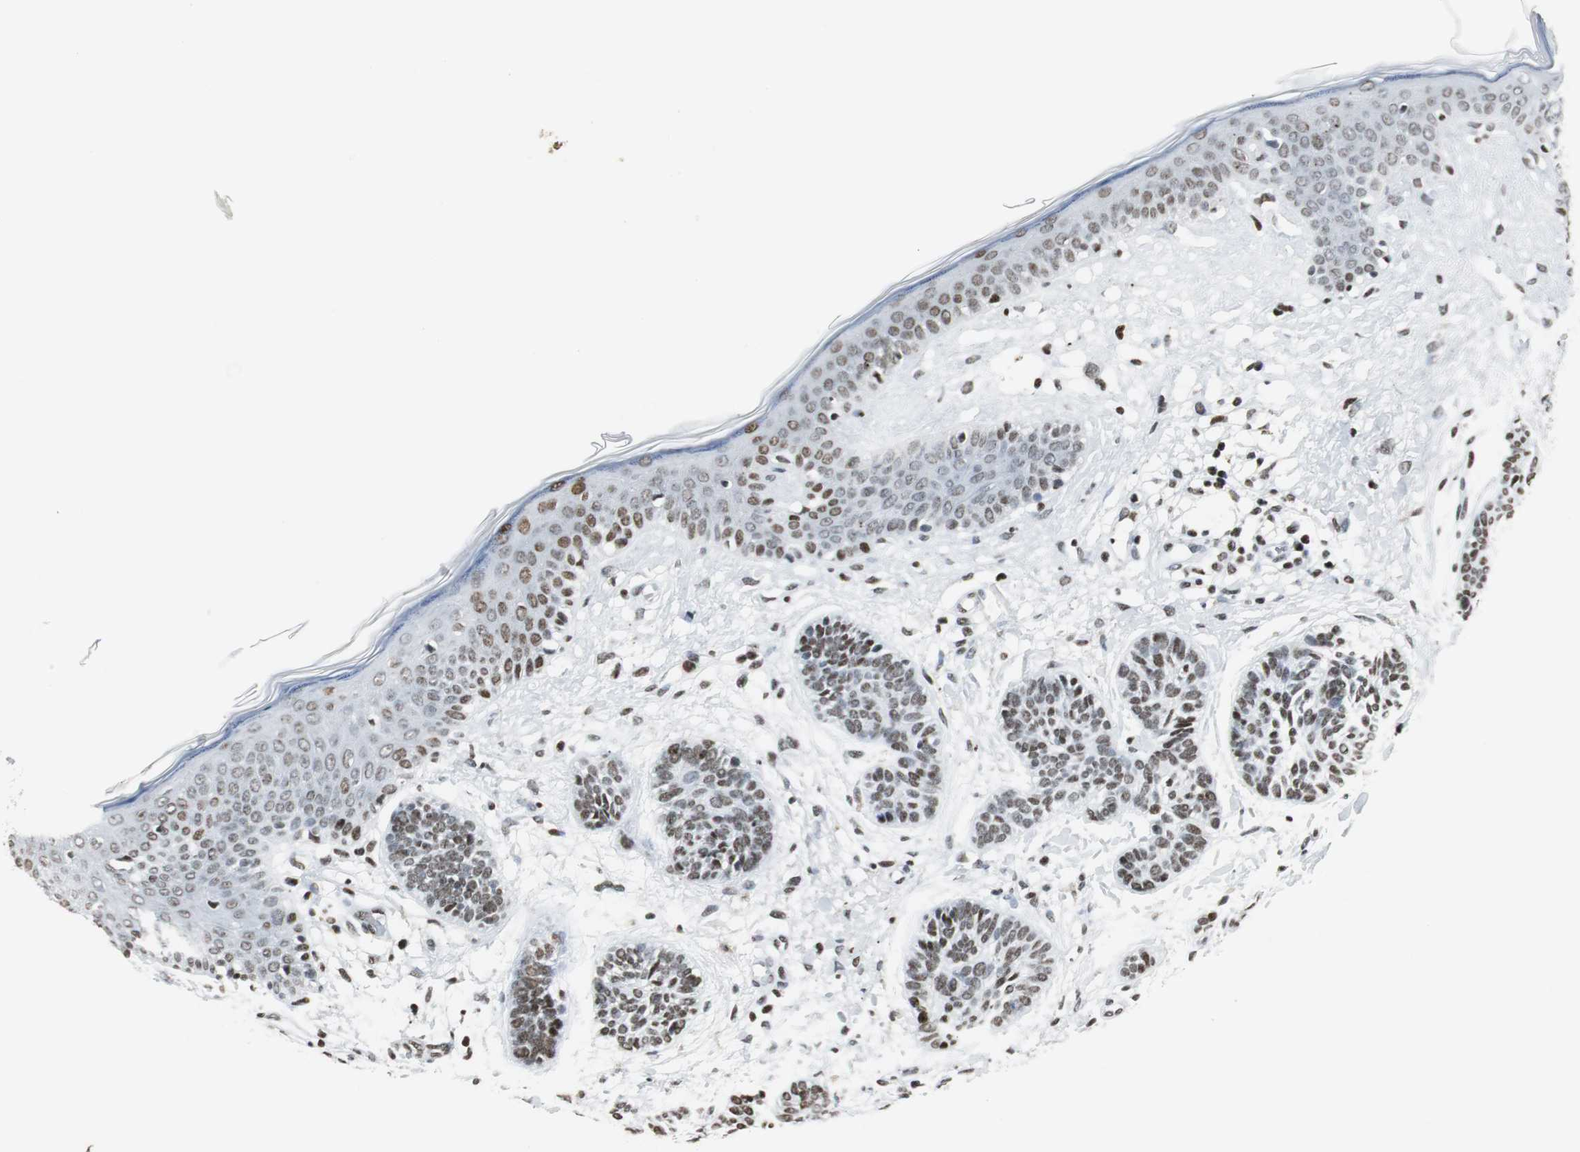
{"staining": {"intensity": "weak", "quantity": ">75%", "location": "nuclear"}, "tissue": "skin cancer", "cell_type": "Tumor cells", "image_type": "cancer", "snomed": [{"axis": "morphology", "description": "Normal tissue, NOS"}, {"axis": "morphology", "description": "Basal cell carcinoma"}, {"axis": "topography", "description": "Skin"}], "caption": "Skin cancer stained with IHC demonstrates weak nuclear positivity in approximately >75% of tumor cells.", "gene": "RBBP4", "patient": {"sex": "male", "age": 63}}